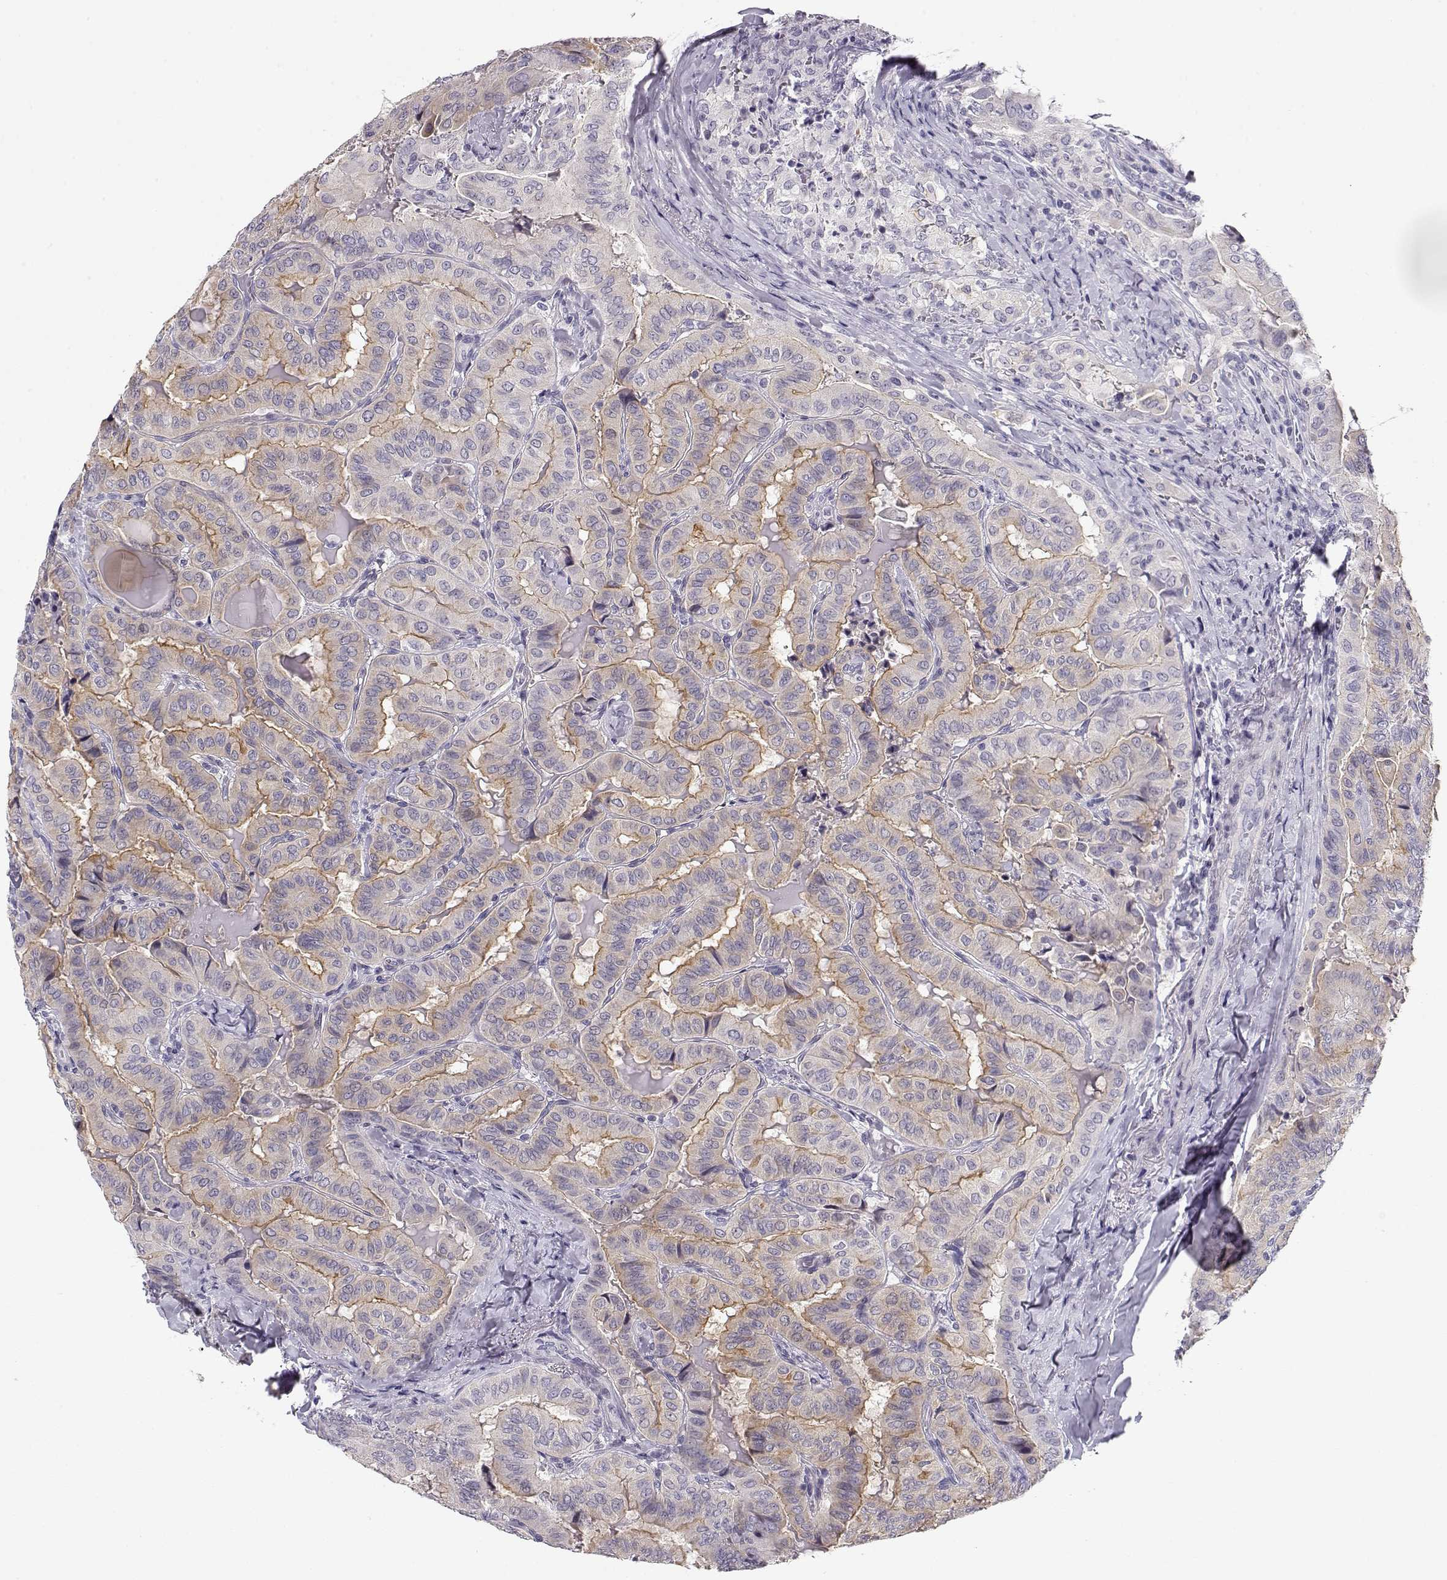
{"staining": {"intensity": "moderate", "quantity": ">75%", "location": "cytoplasmic/membranous"}, "tissue": "thyroid cancer", "cell_type": "Tumor cells", "image_type": "cancer", "snomed": [{"axis": "morphology", "description": "Papillary adenocarcinoma, NOS"}, {"axis": "topography", "description": "Thyroid gland"}], "caption": "Human thyroid papillary adenocarcinoma stained with a brown dye exhibits moderate cytoplasmic/membranous positive positivity in approximately >75% of tumor cells.", "gene": "CRX", "patient": {"sex": "female", "age": 68}}